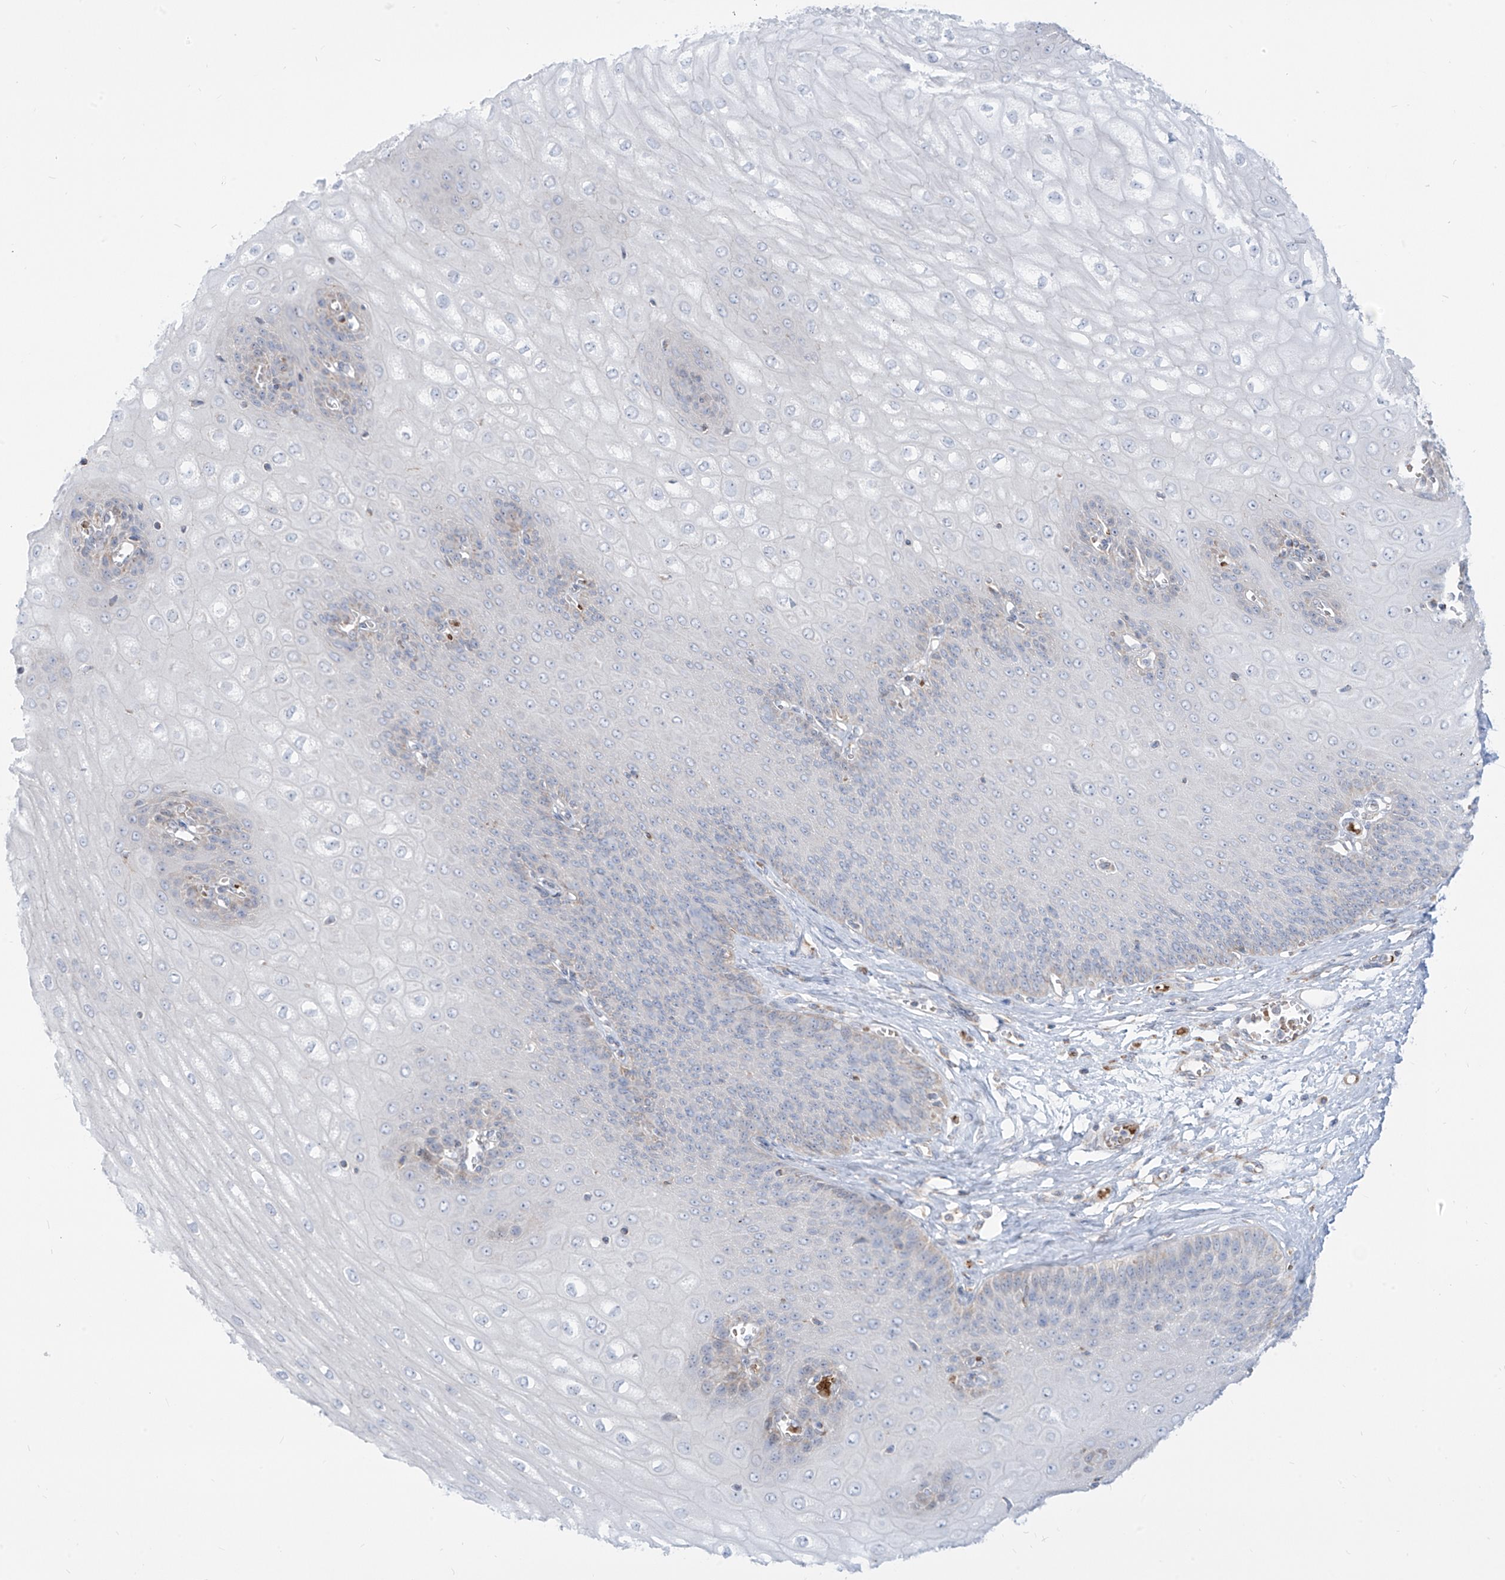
{"staining": {"intensity": "weak", "quantity": "<25%", "location": "cytoplasmic/membranous"}, "tissue": "esophagus", "cell_type": "Squamous epithelial cells", "image_type": "normal", "snomed": [{"axis": "morphology", "description": "Normal tissue, NOS"}, {"axis": "topography", "description": "Esophagus"}], "caption": "Esophagus stained for a protein using immunohistochemistry displays no expression squamous epithelial cells.", "gene": "ARHGEF40", "patient": {"sex": "male", "age": 60}}